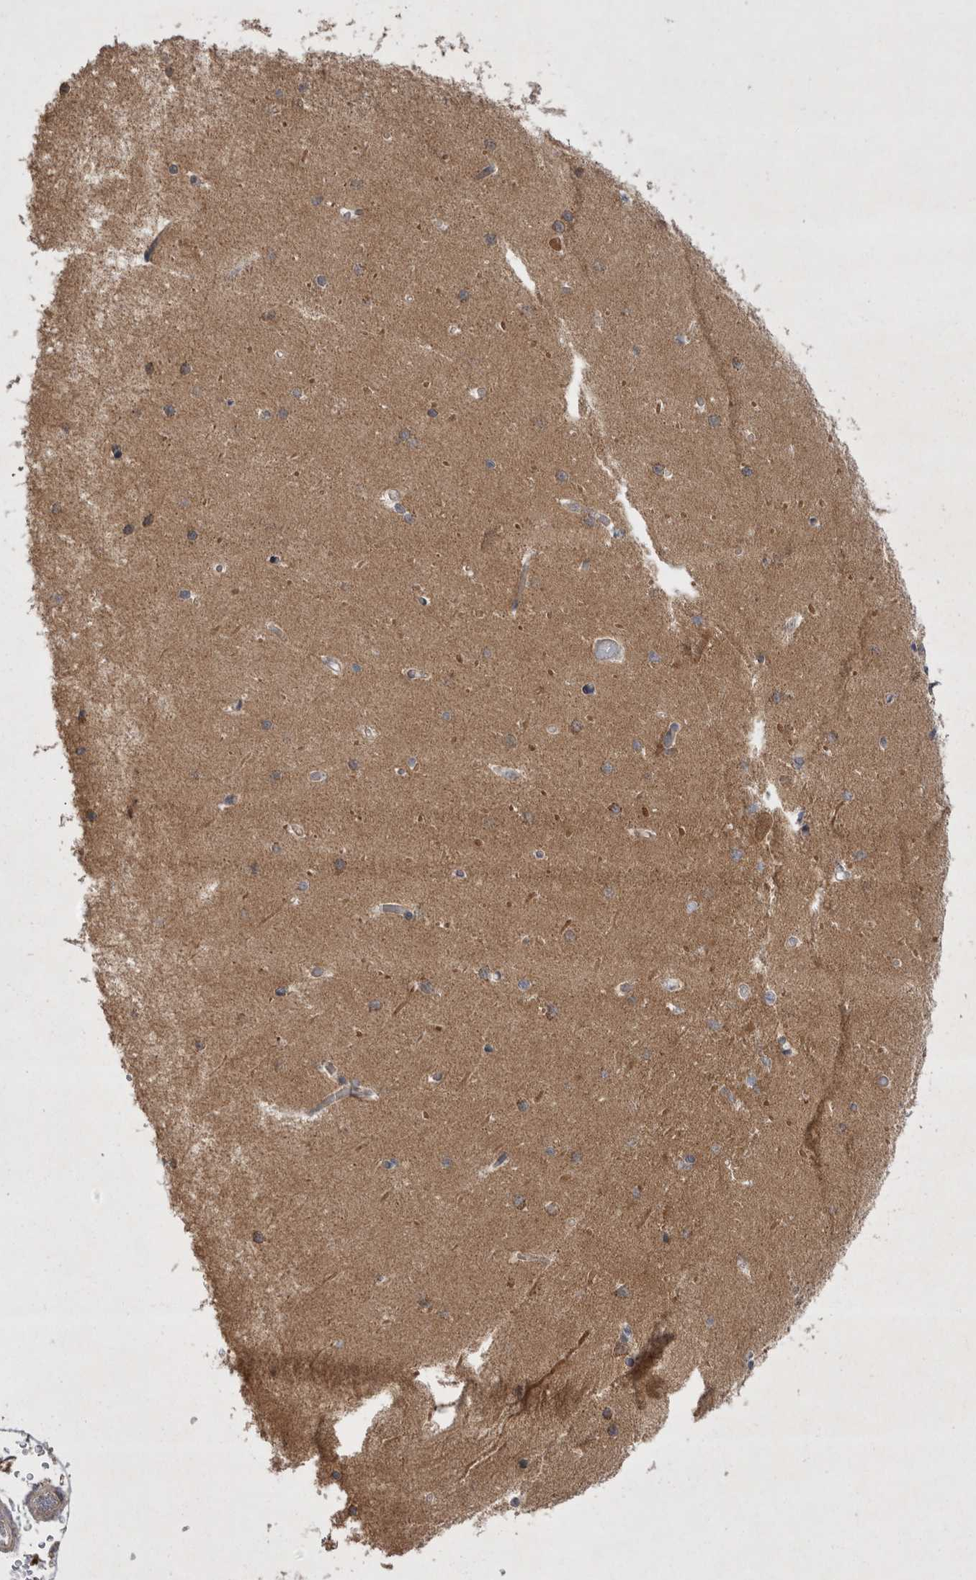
{"staining": {"intensity": "moderate", "quantity": "<25%", "location": "cytoplasmic/membranous"}, "tissue": "cerebellum", "cell_type": "Cells in granular layer", "image_type": "normal", "snomed": [{"axis": "morphology", "description": "Normal tissue, NOS"}, {"axis": "topography", "description": "Cerebellum"}], "caption": "This photomicrograph displays IHC staining of normal human cerebellum, with low moderate cytoplasmic/membranous positivity in approximately <25% of cells in granular layer.", "gene": "TSPOAP1", "patient": {"sex": "male", "age": 37}}